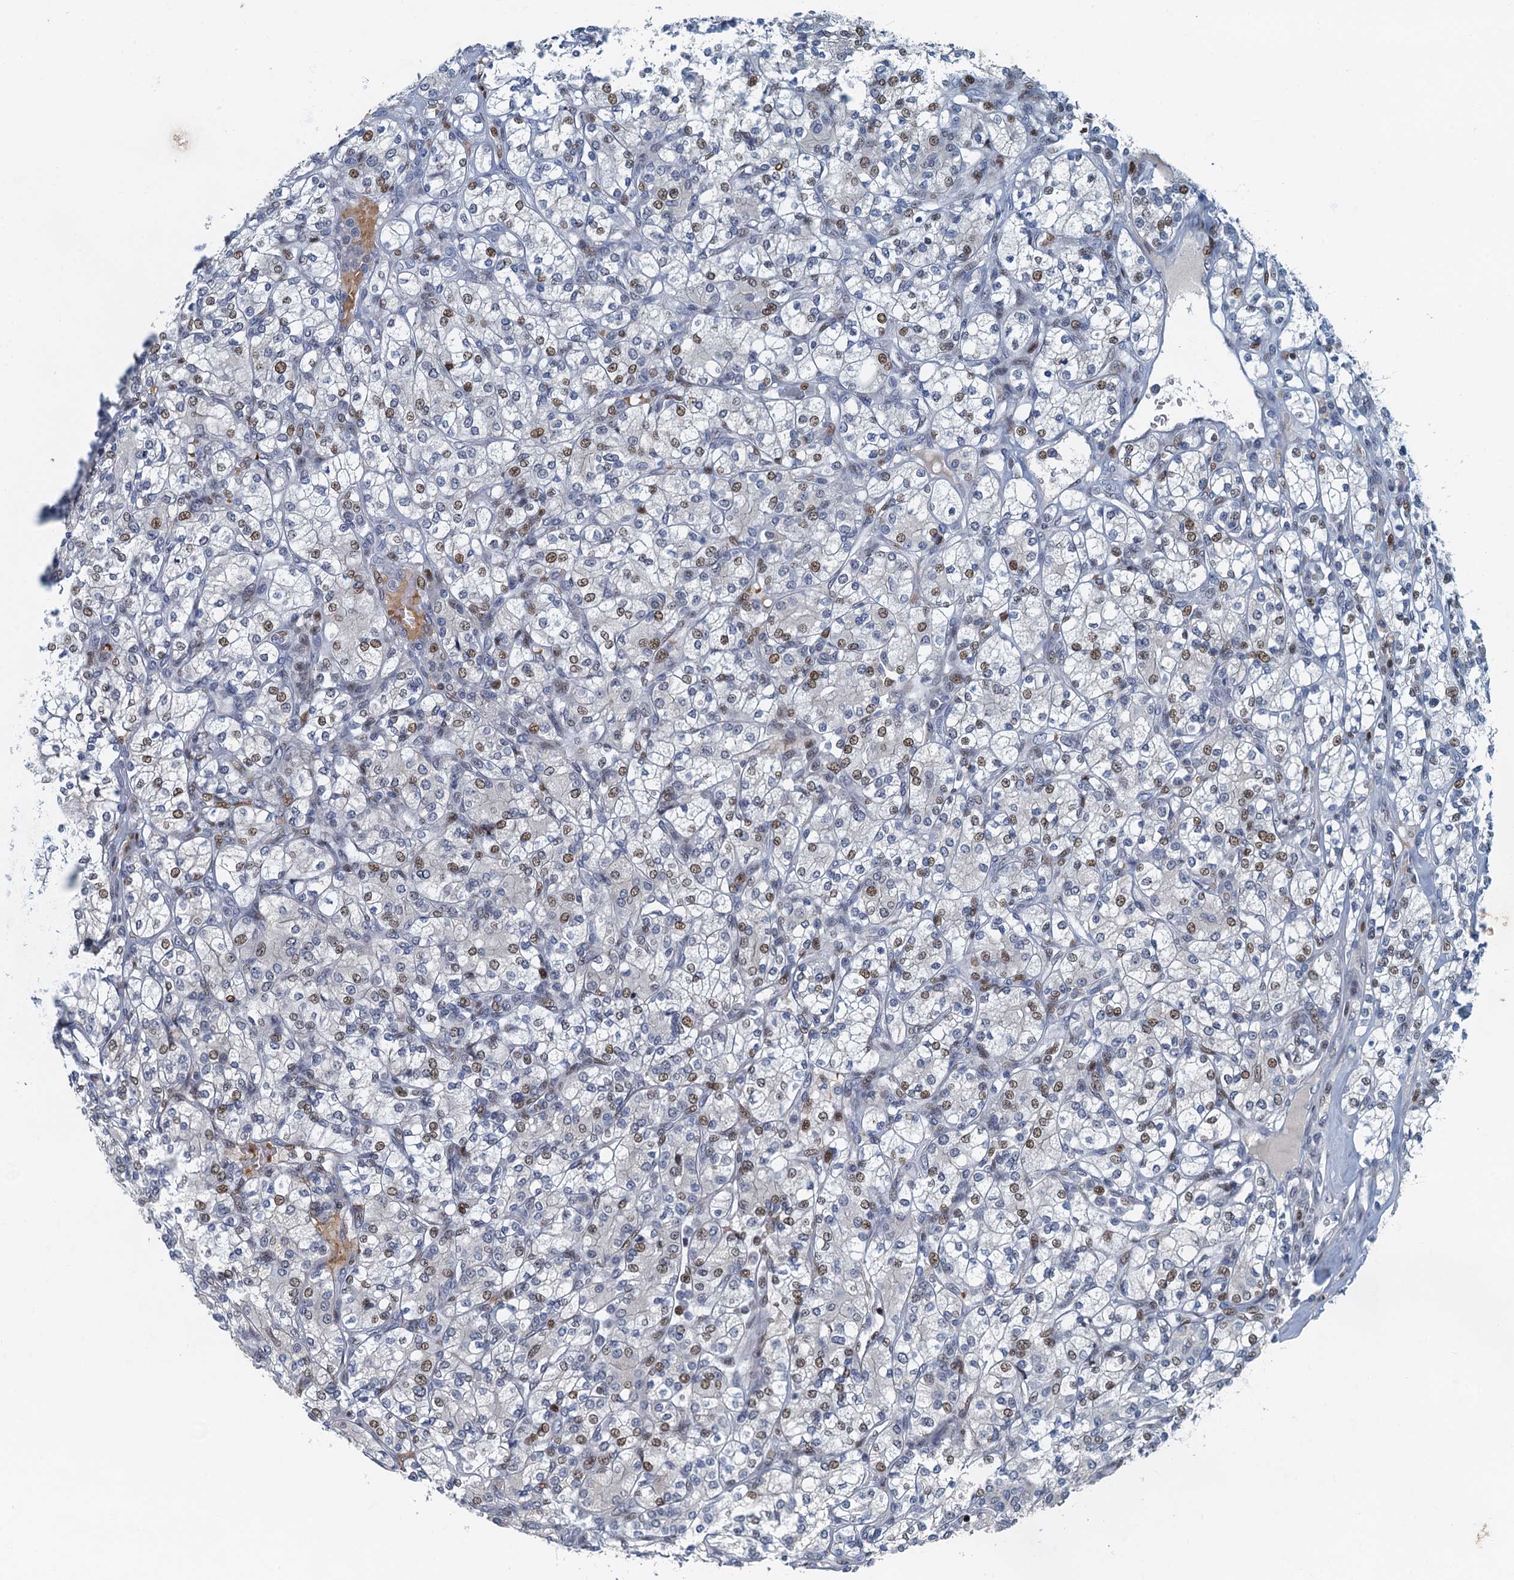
{"staining": {"intensity": "moderate", "quantity": "25%-75%", "location": "nuclear"}, "tissue": "renal cancer", "cell_type": "Tumor cells", "image_type": "cancer", "snomed": [{"axis": "morphology", "description": "Adenocarcinoma, NOS"}, {"axis": "topography", "description": "Kidney"}], "caption": "Protein staining of renal cancer tissue demonstrates moderate nuclear staining in about 25%-75% of tumor cells.", "gene": "ANKRD13D", "patient": {"sex": "male", "age": 77}}